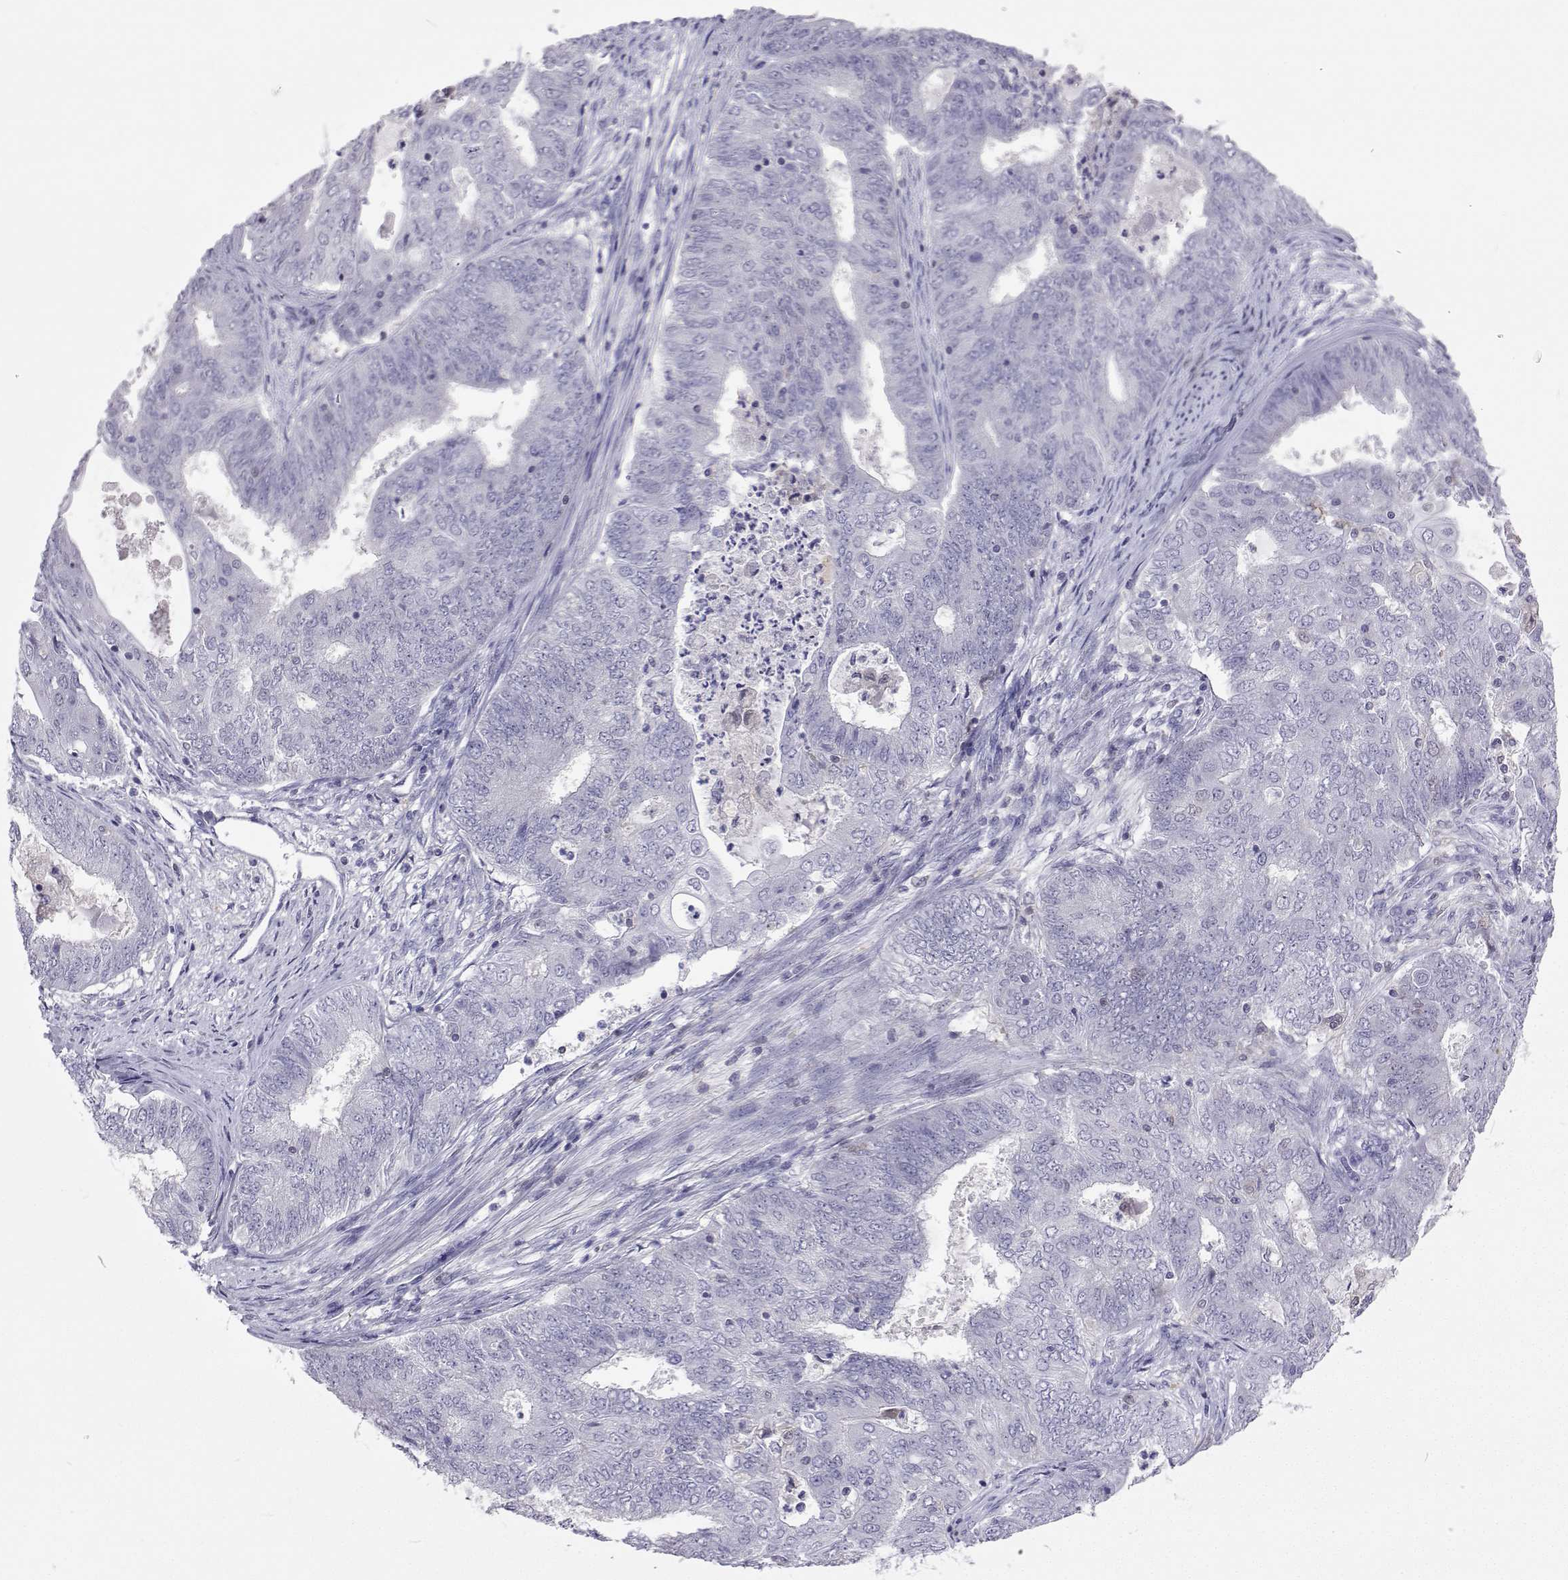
{"staining": {"intensity": "negative", "quantity": "none", "location": "none"}, "tissue": "endometrial cancer", "cell_type": "Tumor cells", "image_type": "cancer", "snomed": [{"axis": "morphology", "description": "Adenocarcinoma, NOS"}, {"axis": "topography", "description": "Endometrium"}], "caption": "Human adenocarcinoma (endometrial) stained for a protein using immunohistochemistry shows no staining in tumor cells.", "gene": "GALM", "patient": {"sex": "female", "age": 62}}